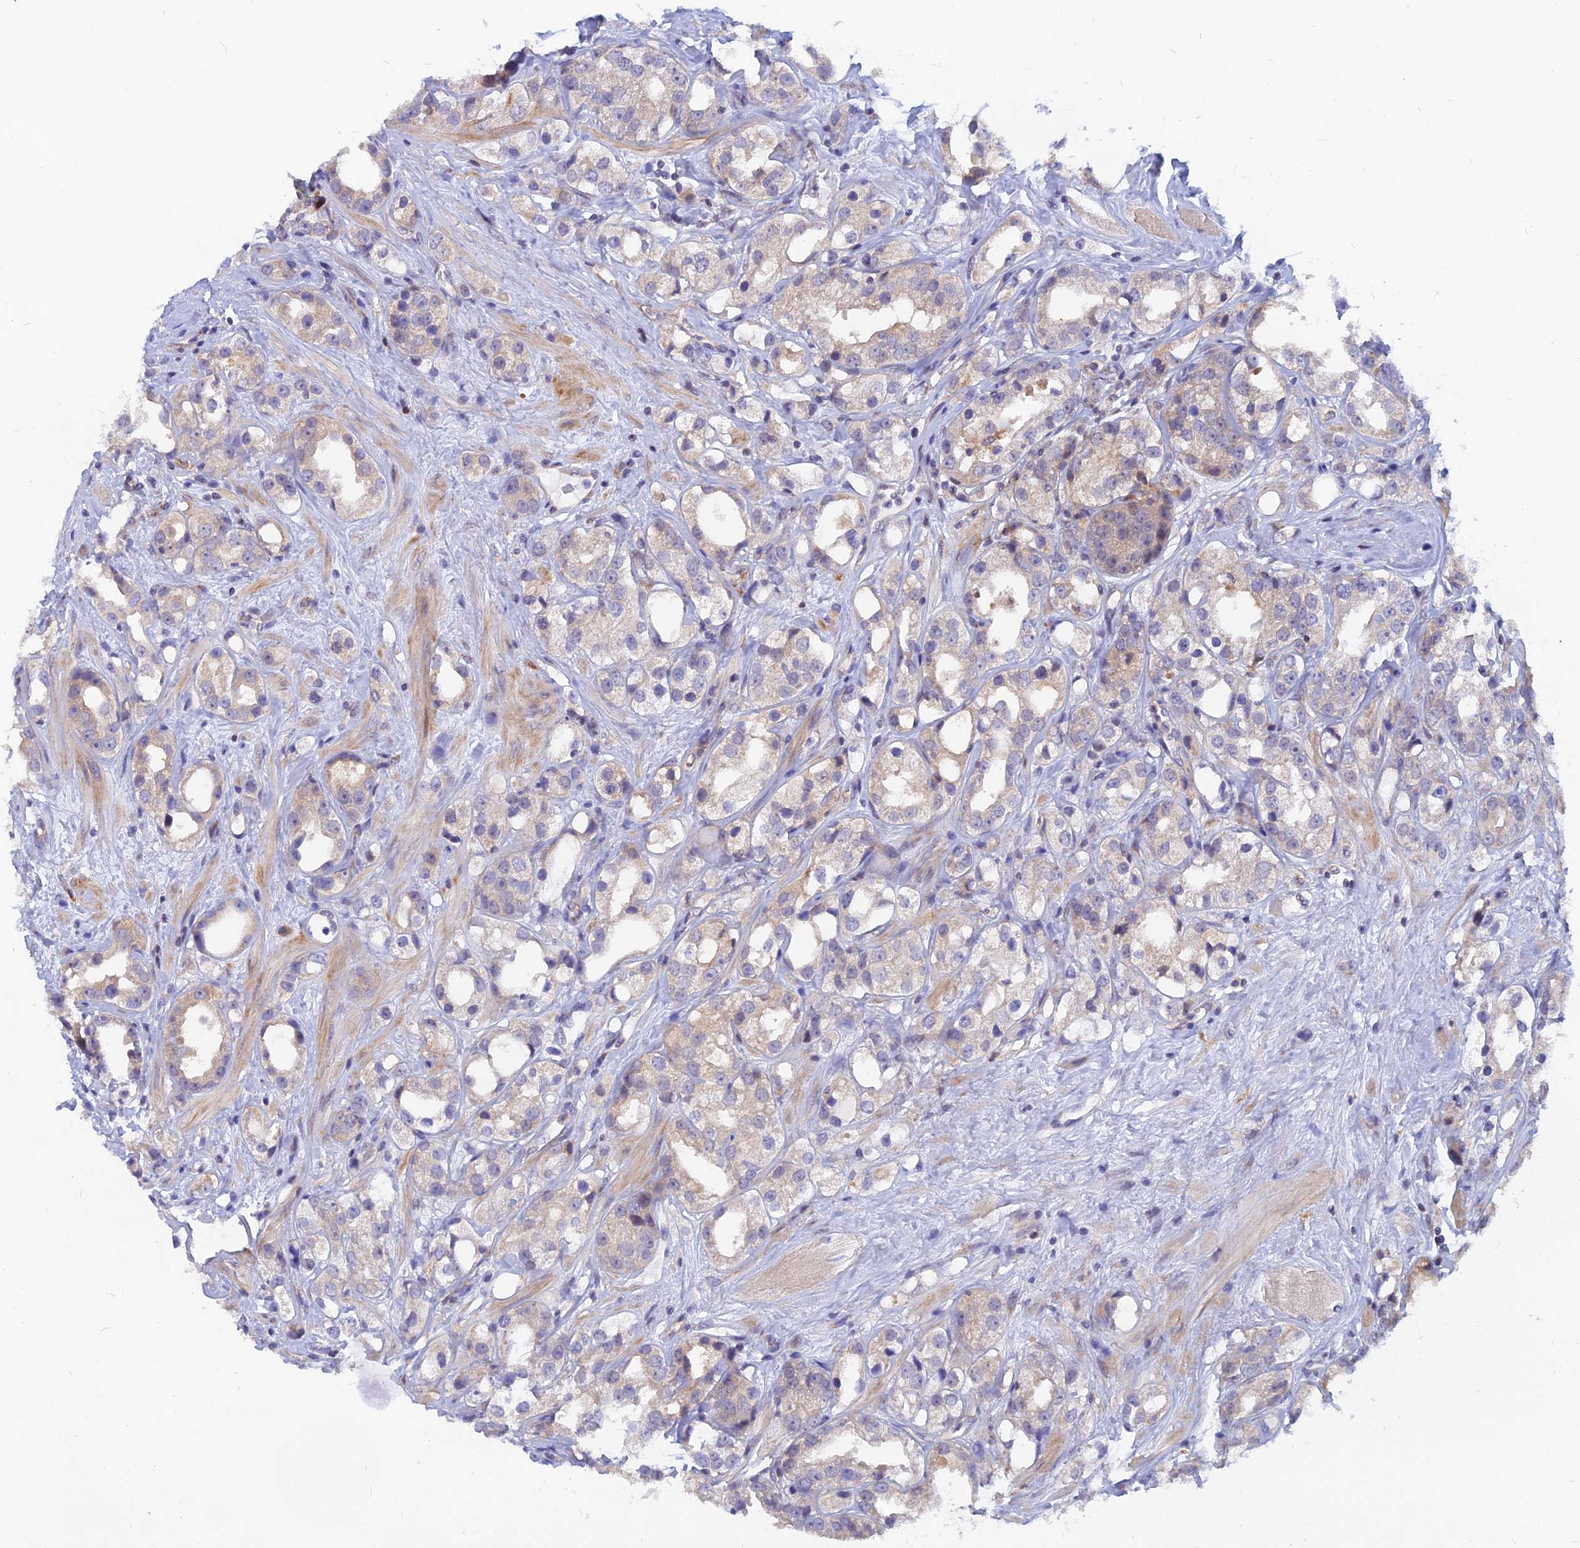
{"staining": {"intensity": "negative", "quantity": "none", "location": "none"}, "tissue": "prostate cancer", "cell_type": "Tumor cells", "image_type": "cancer", "snomed": [{"axis": "morphology", "description": "Adenocarcinoma, NOS"}, {"axis": "topography", "description": "Prostate"}], "caption": "DAB immunohistochemical staining of human adenocarcinoma (prostate) displays no significant expression in tumor cells. (Brightfield microscopy of DAB immunohistochemistry at high magnification).", "gene": "DNAJC16", "patient": {"sex": "male", "age": 79}}